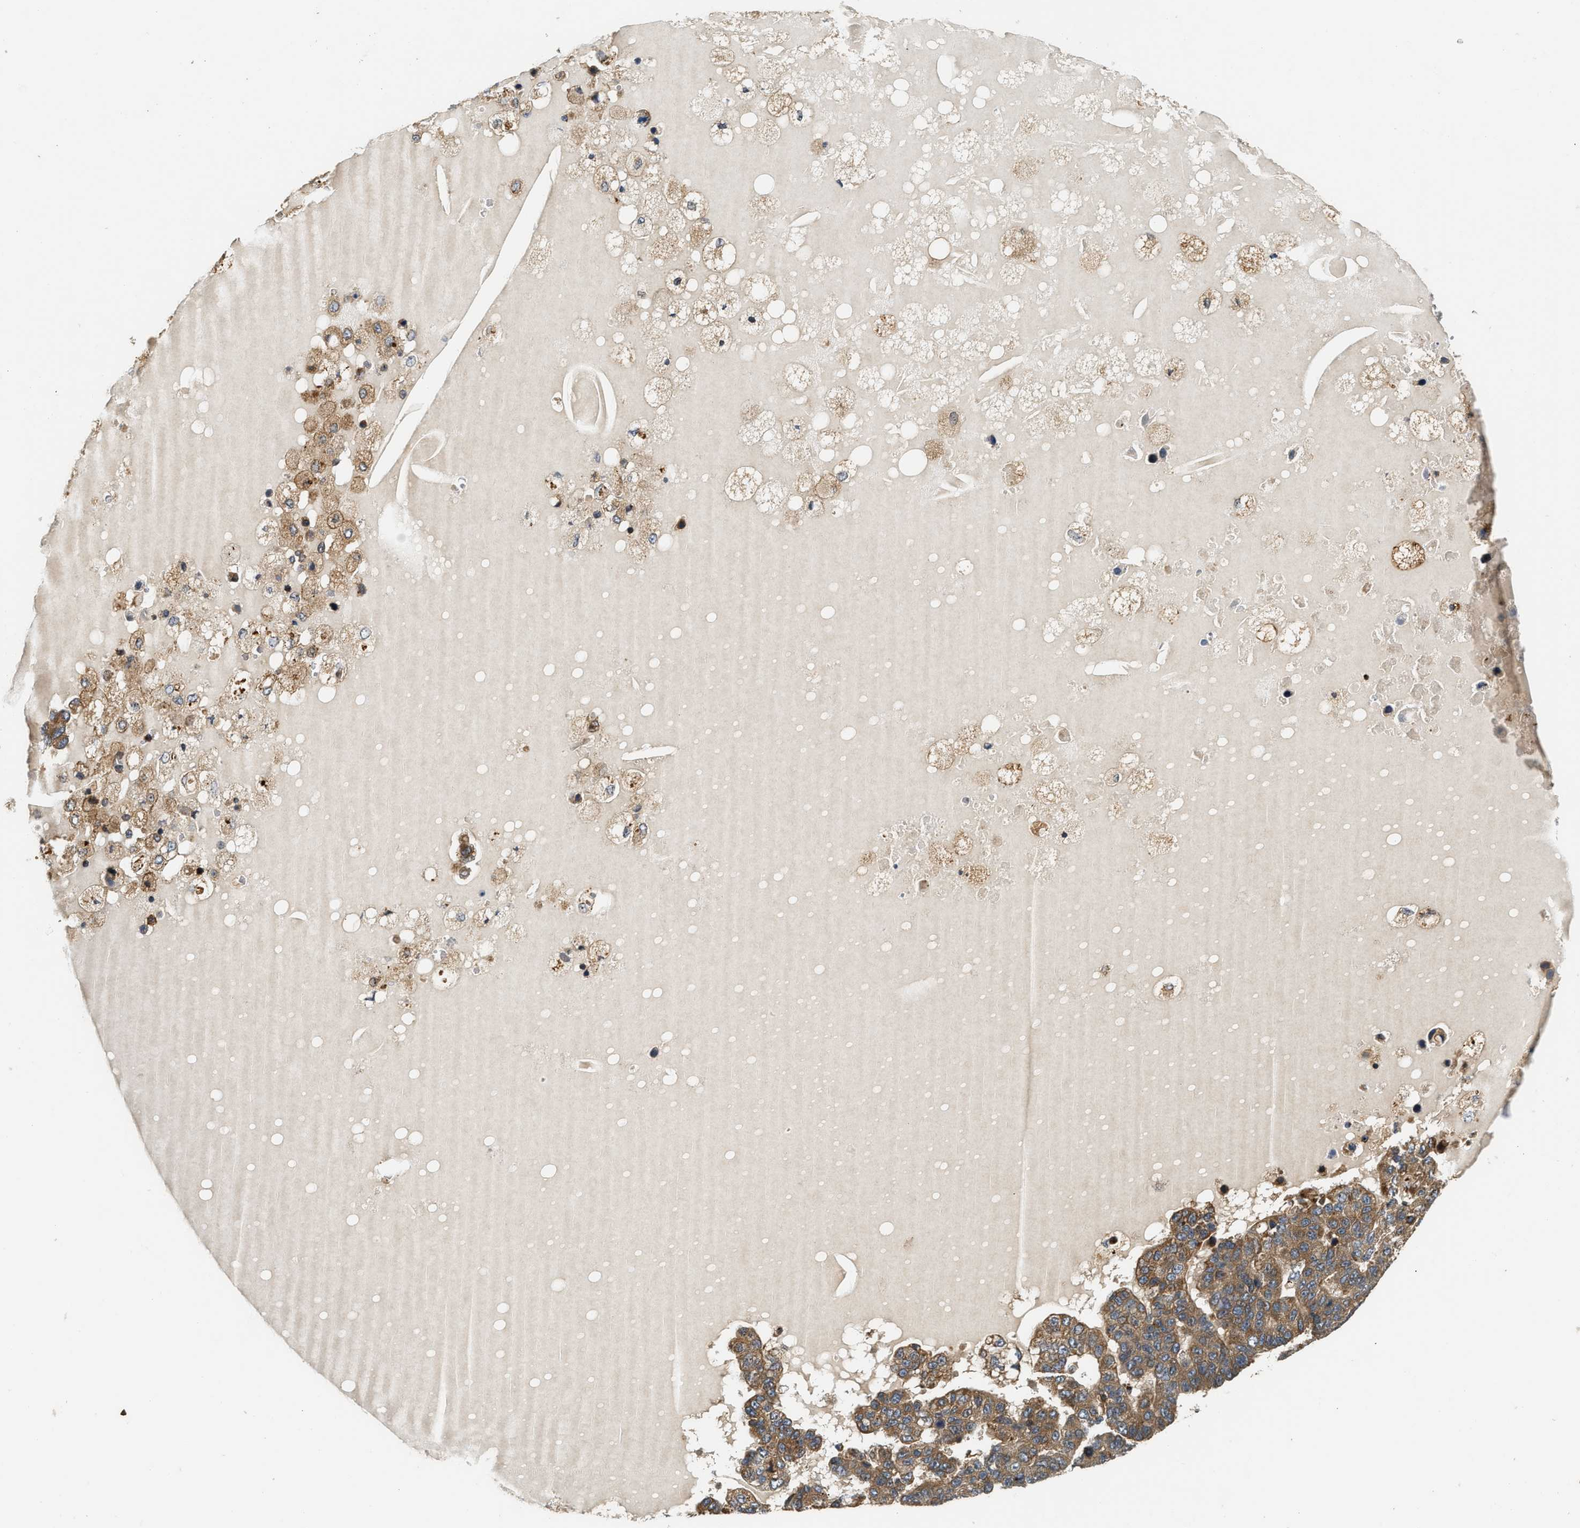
{"staining": {"intensity": "moderate", "quantity": ">75%", "location": "cytoplasmic/membranous"}, "tissue": "pancreatic cancer", "cell_type": "Tumor cells", "image_type": "cancer", "snomed": [{"axis": "morphology", "description": "Adenocarcinoma, NOS"}, {"axis": "topography", "description": "Pancreas"}], "caption": "The immunohistochemical stain labels moderate cytoplasmic/membranous positivity in tumor cells of pancreatic cancer (adenocarcinoma) tissue.", "gene": "SNX5", "patient": {"sex": "female", "age": 61}}